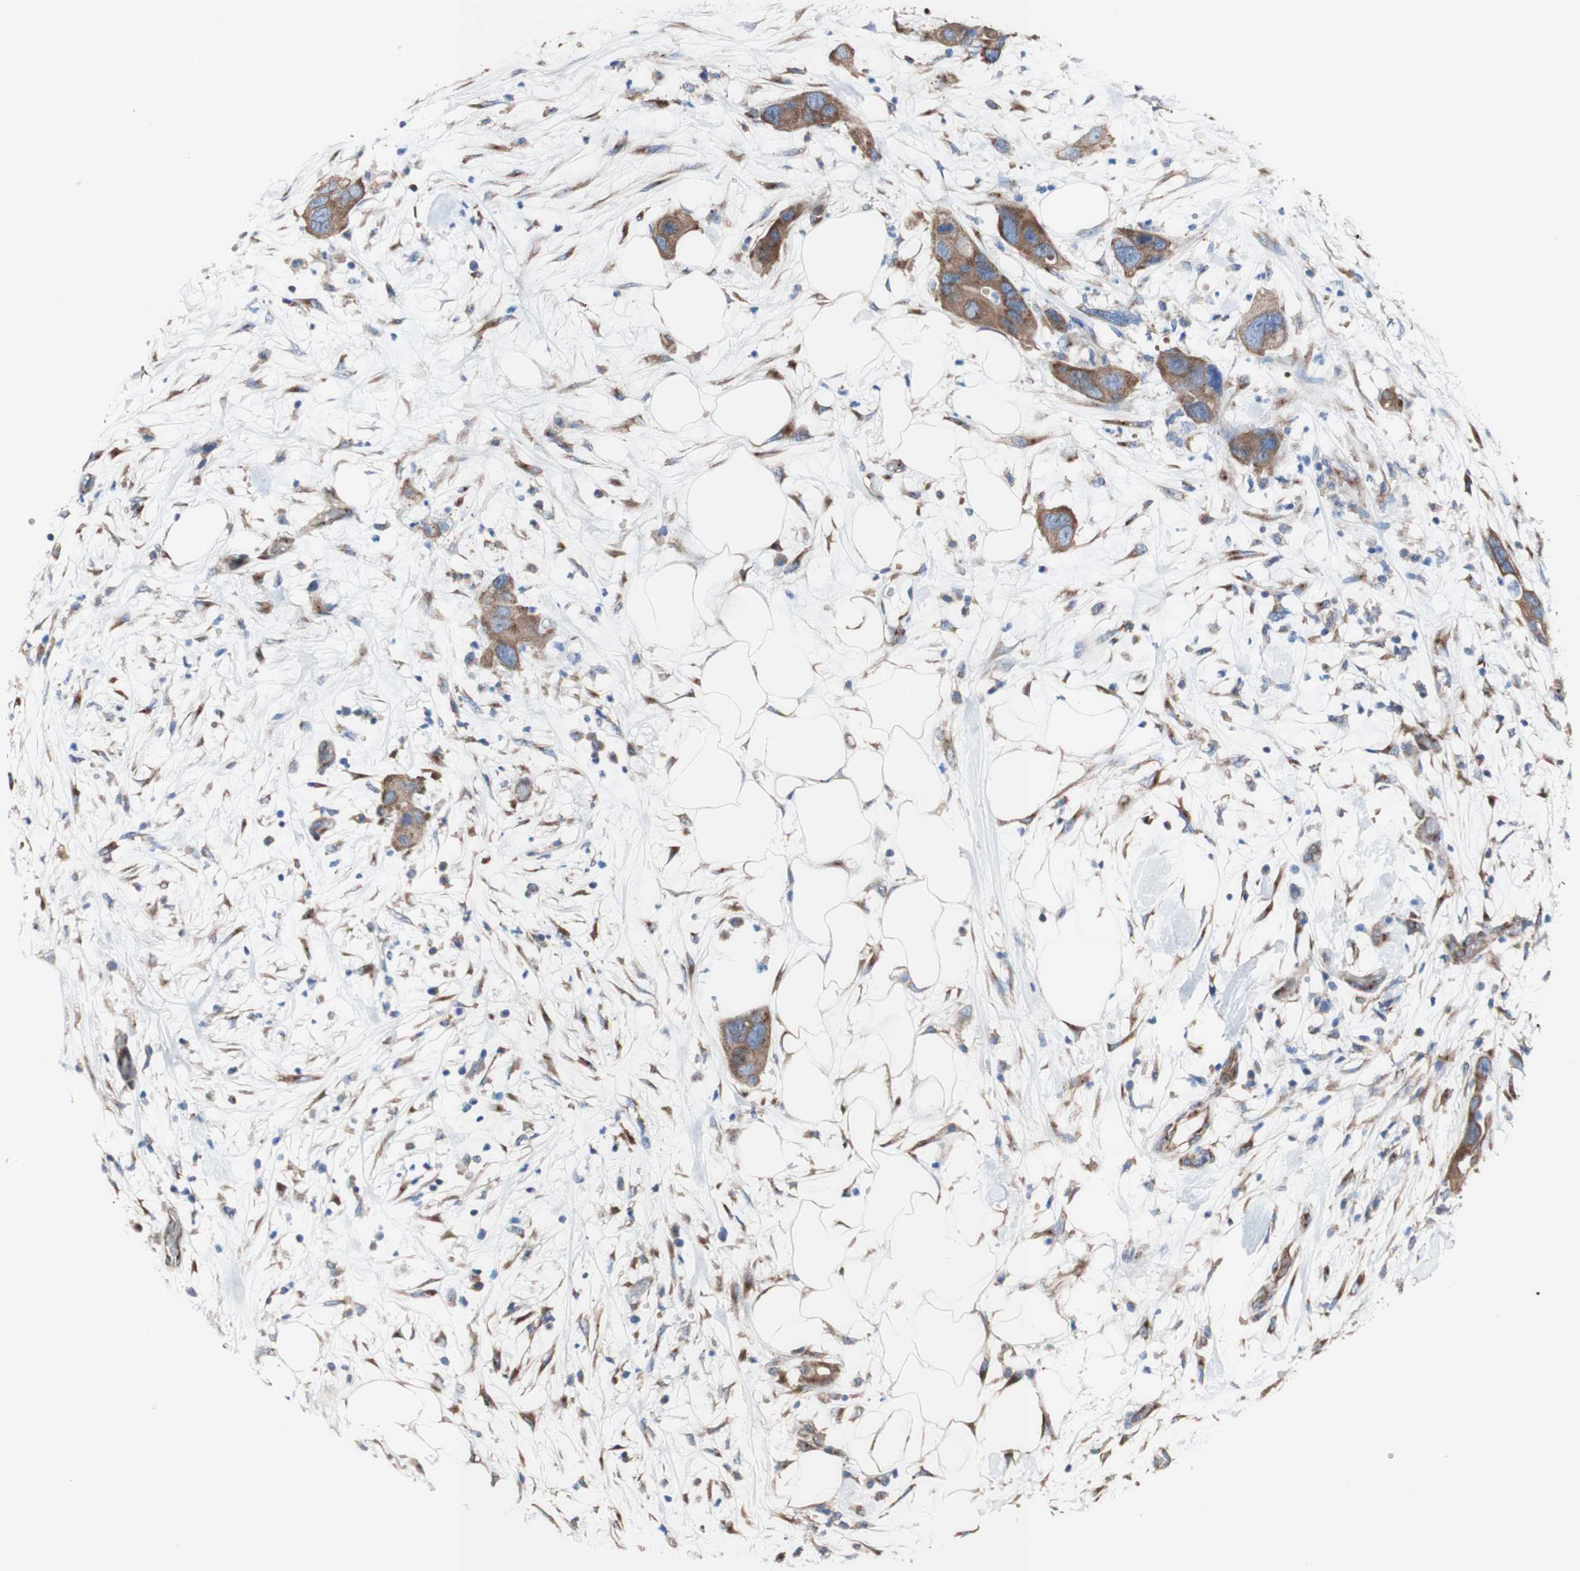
{"staining": {"intensity": "moderate", "quantity": ">75%", "location": "cytoplasmic/membranous"}, "tissue": "pancreatic cancer", "cell_type": "Tumor cells", "image_type": "cancer", "snomed": [{"axis": "morphology", "description": "Adenocarcinoma, NOS"}, {"axis": "topography", "description": "Pancreas"}], "caption": "This is a photomicrograph of immunohistochemistry (IHC) staining of pancreatic cancer, which shows moderate staining in the cytoplasmic/membranous of tumor cells.", "gene": "LRIG3", "patient": {"sex": "female", "age": 71}}